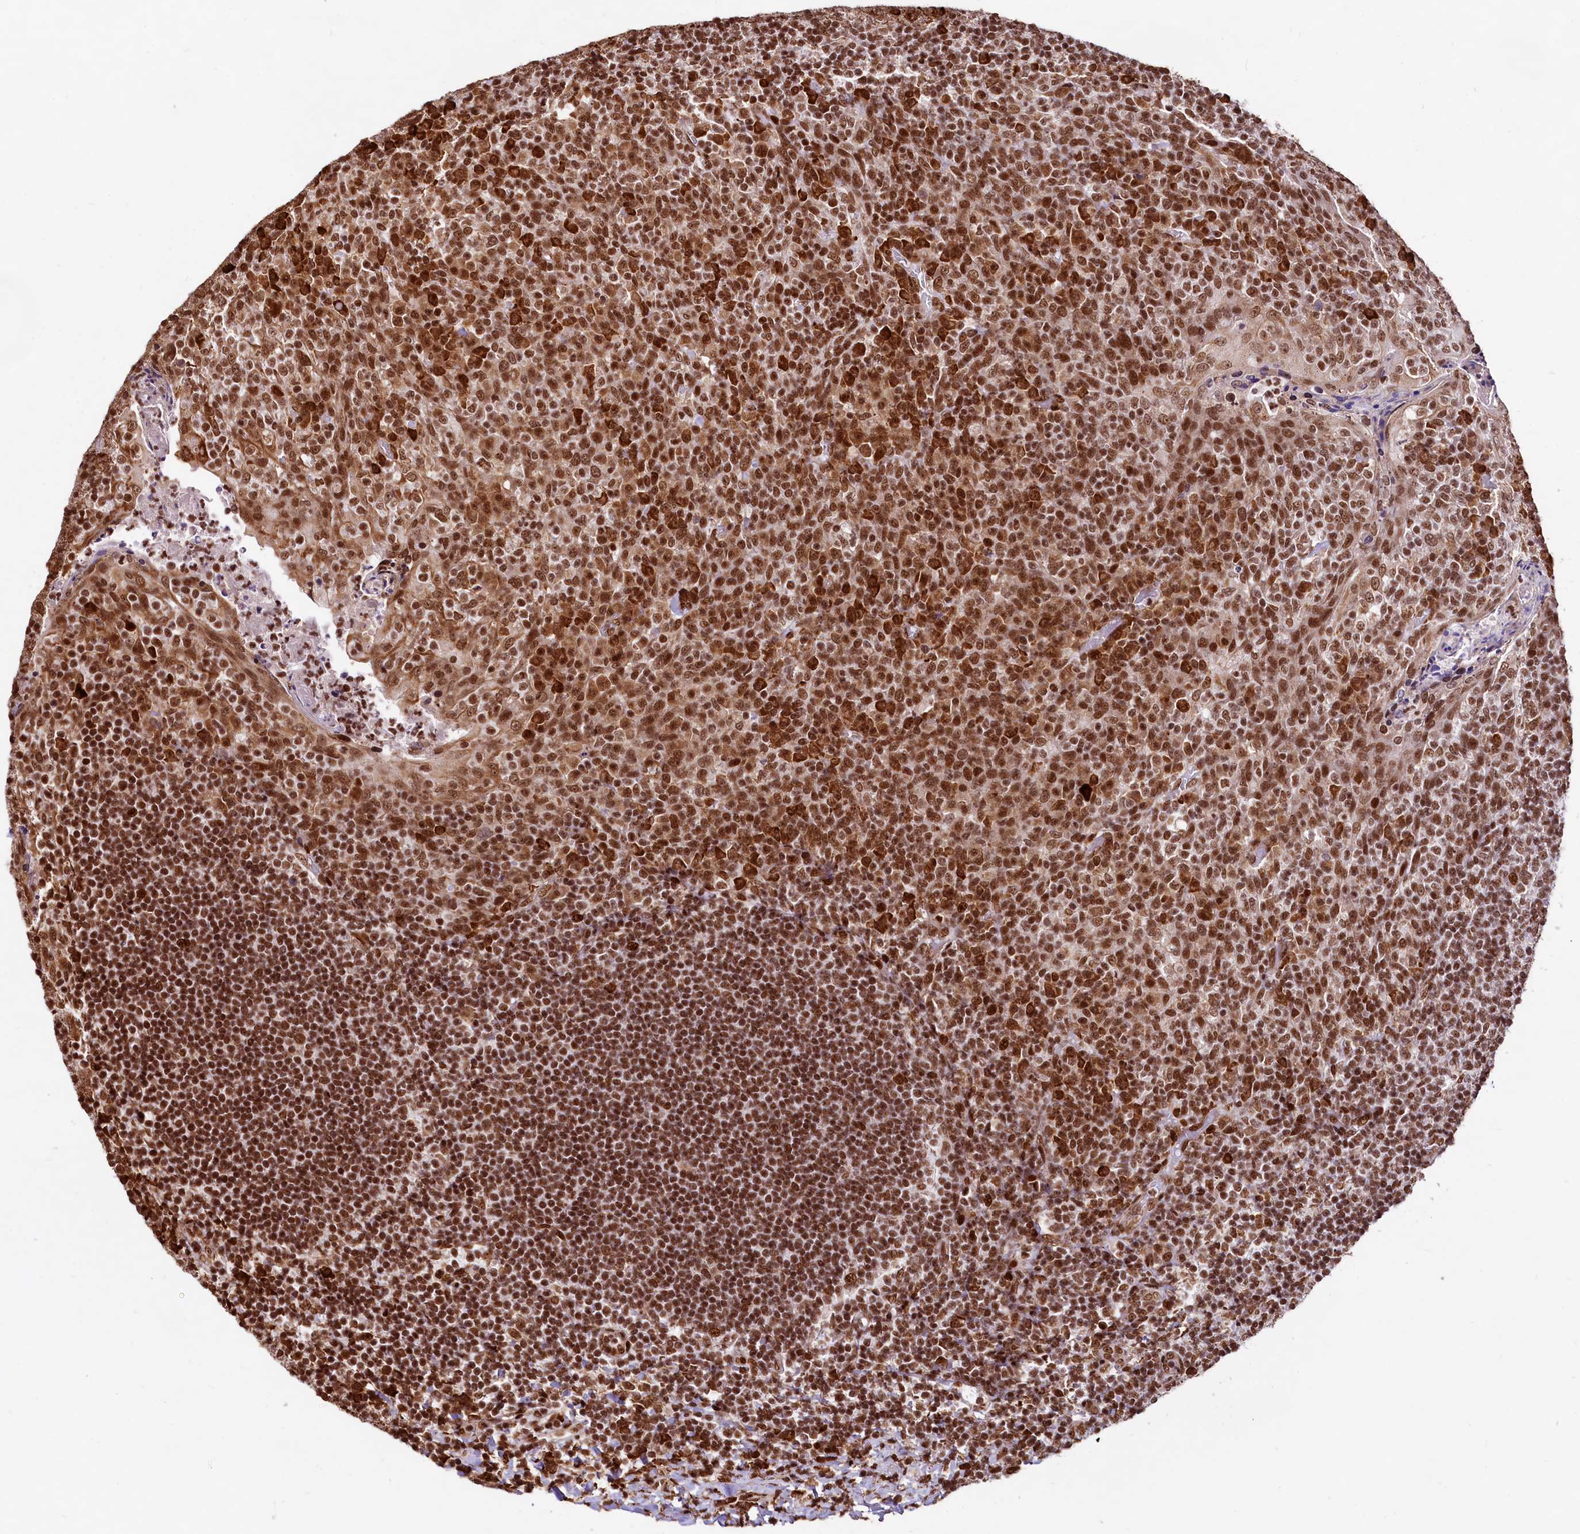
{"staining": {"intensity": "strong", "quantity": ">75%", "location": "nuclear"}, "tissue": "tonsil", "cell_type": "Non-germinal center cells", "image_type": "normal", "snomed": [{"axis": "morphology", "description": "Normal tissue, NOS"}, {"axis": "topography", "description": "Tonsil"}], "caption": "Tonsil was stained to show a protein in brown. There is high levels of strong nuclear positivity in approximately >75% of non-germinal center cells. (Stains: DAB (3,3'-diaminobenzidine) in brown, nuclei in blue, Microscopy: brightfield microscopy at high magnification).", "gene": "PDS5B", "patient": {"sex": "female", "age": 10}}